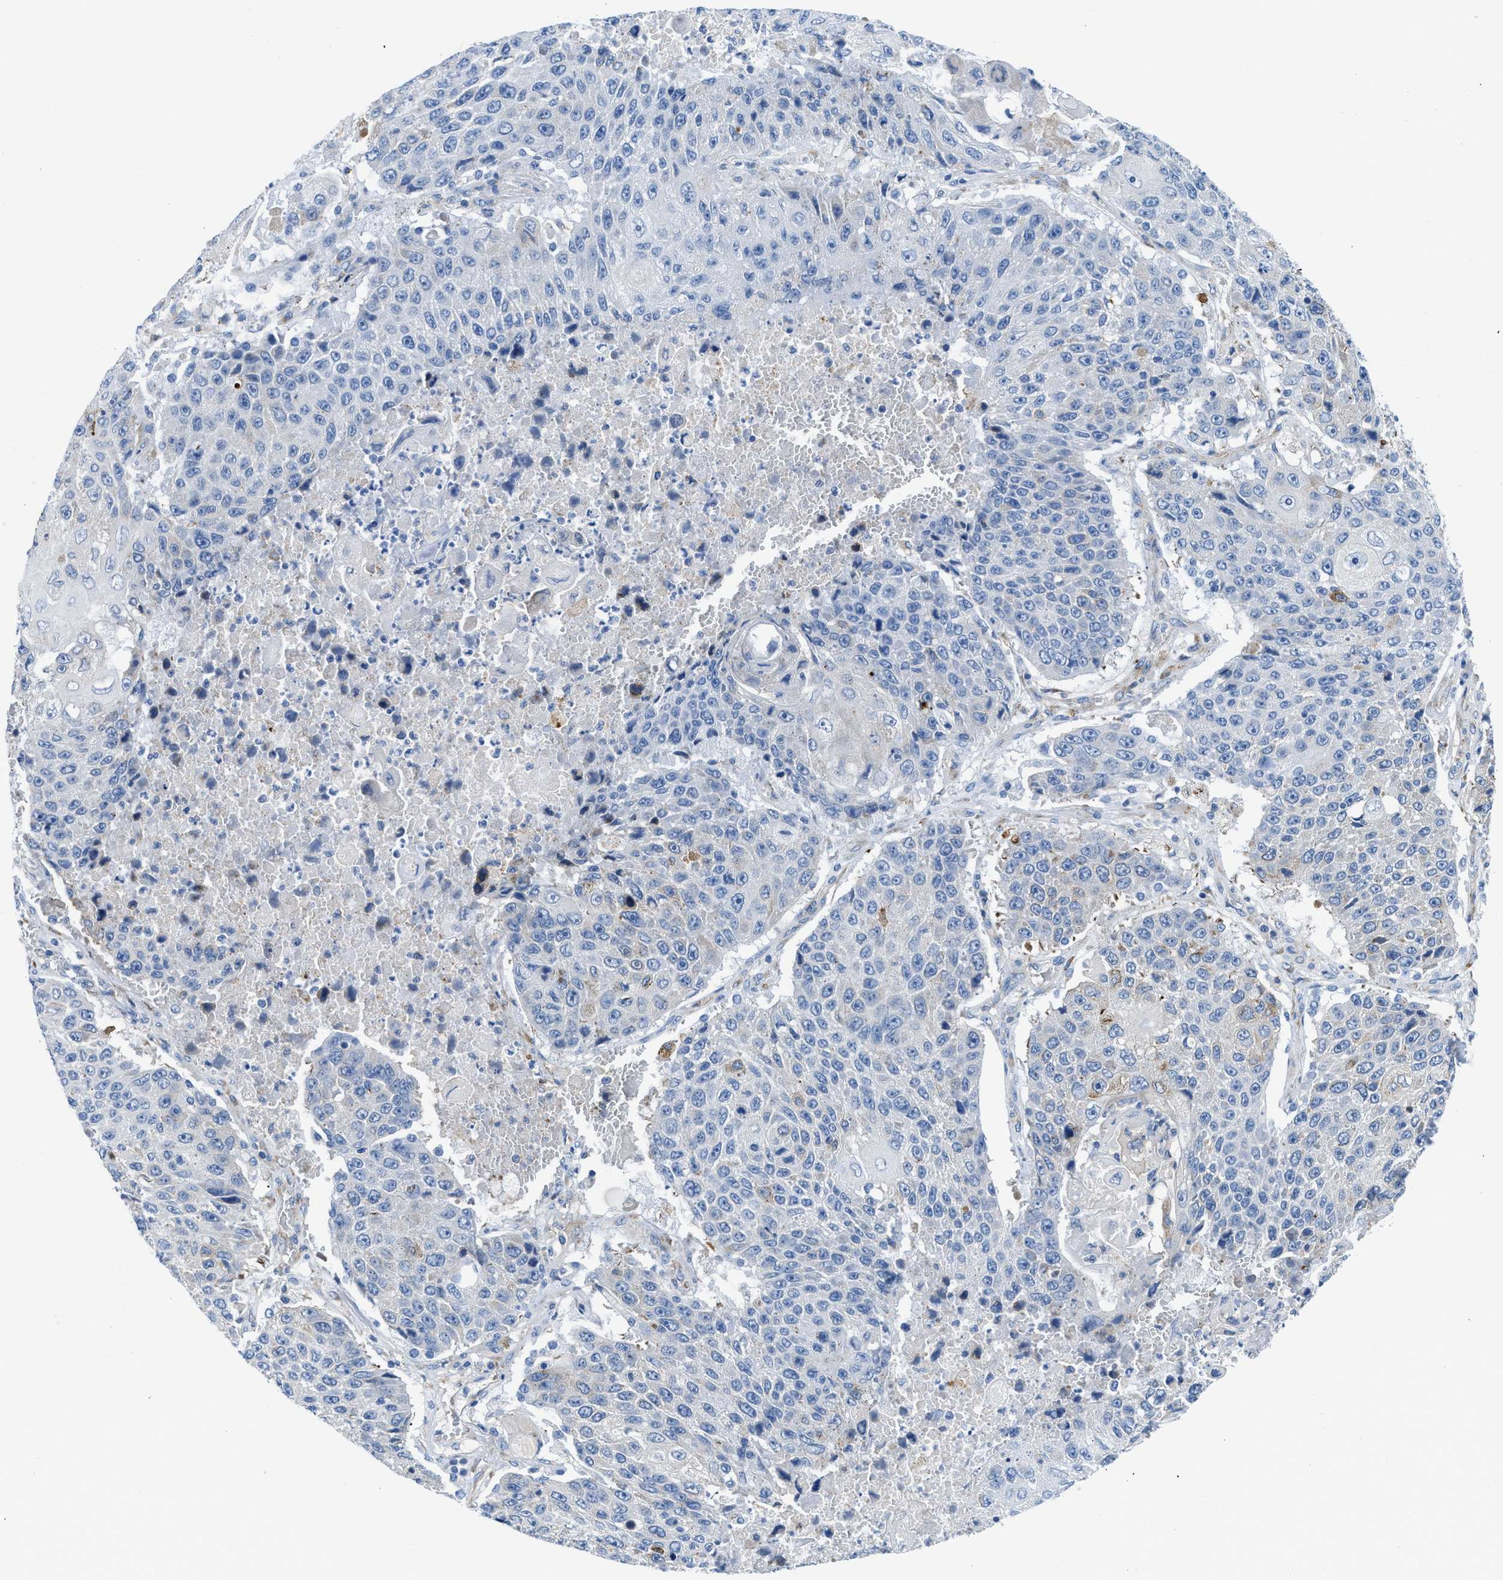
{"staining": {"intensity": "weak", "quantity": "<25%", "location": "cytoplasmic/membranous"}, "tissue": "lung cancer", "cell_type": "Tumor cells", "image_type": "cancer", "snomed": [{"axis": "morphology", "description": "Squamous cell carcinoma, NOS"}, {"axis": "topography", "description": "Lung"}], "caption": "A high-resolution photomicrograph shows immunohistochemistry (IHC) staining of lung squamous cell carcinoma, which exhibits no significant staining in tumor cells.", "gene": "BNC2", "patient": {"sex": "male", "age": 61}}